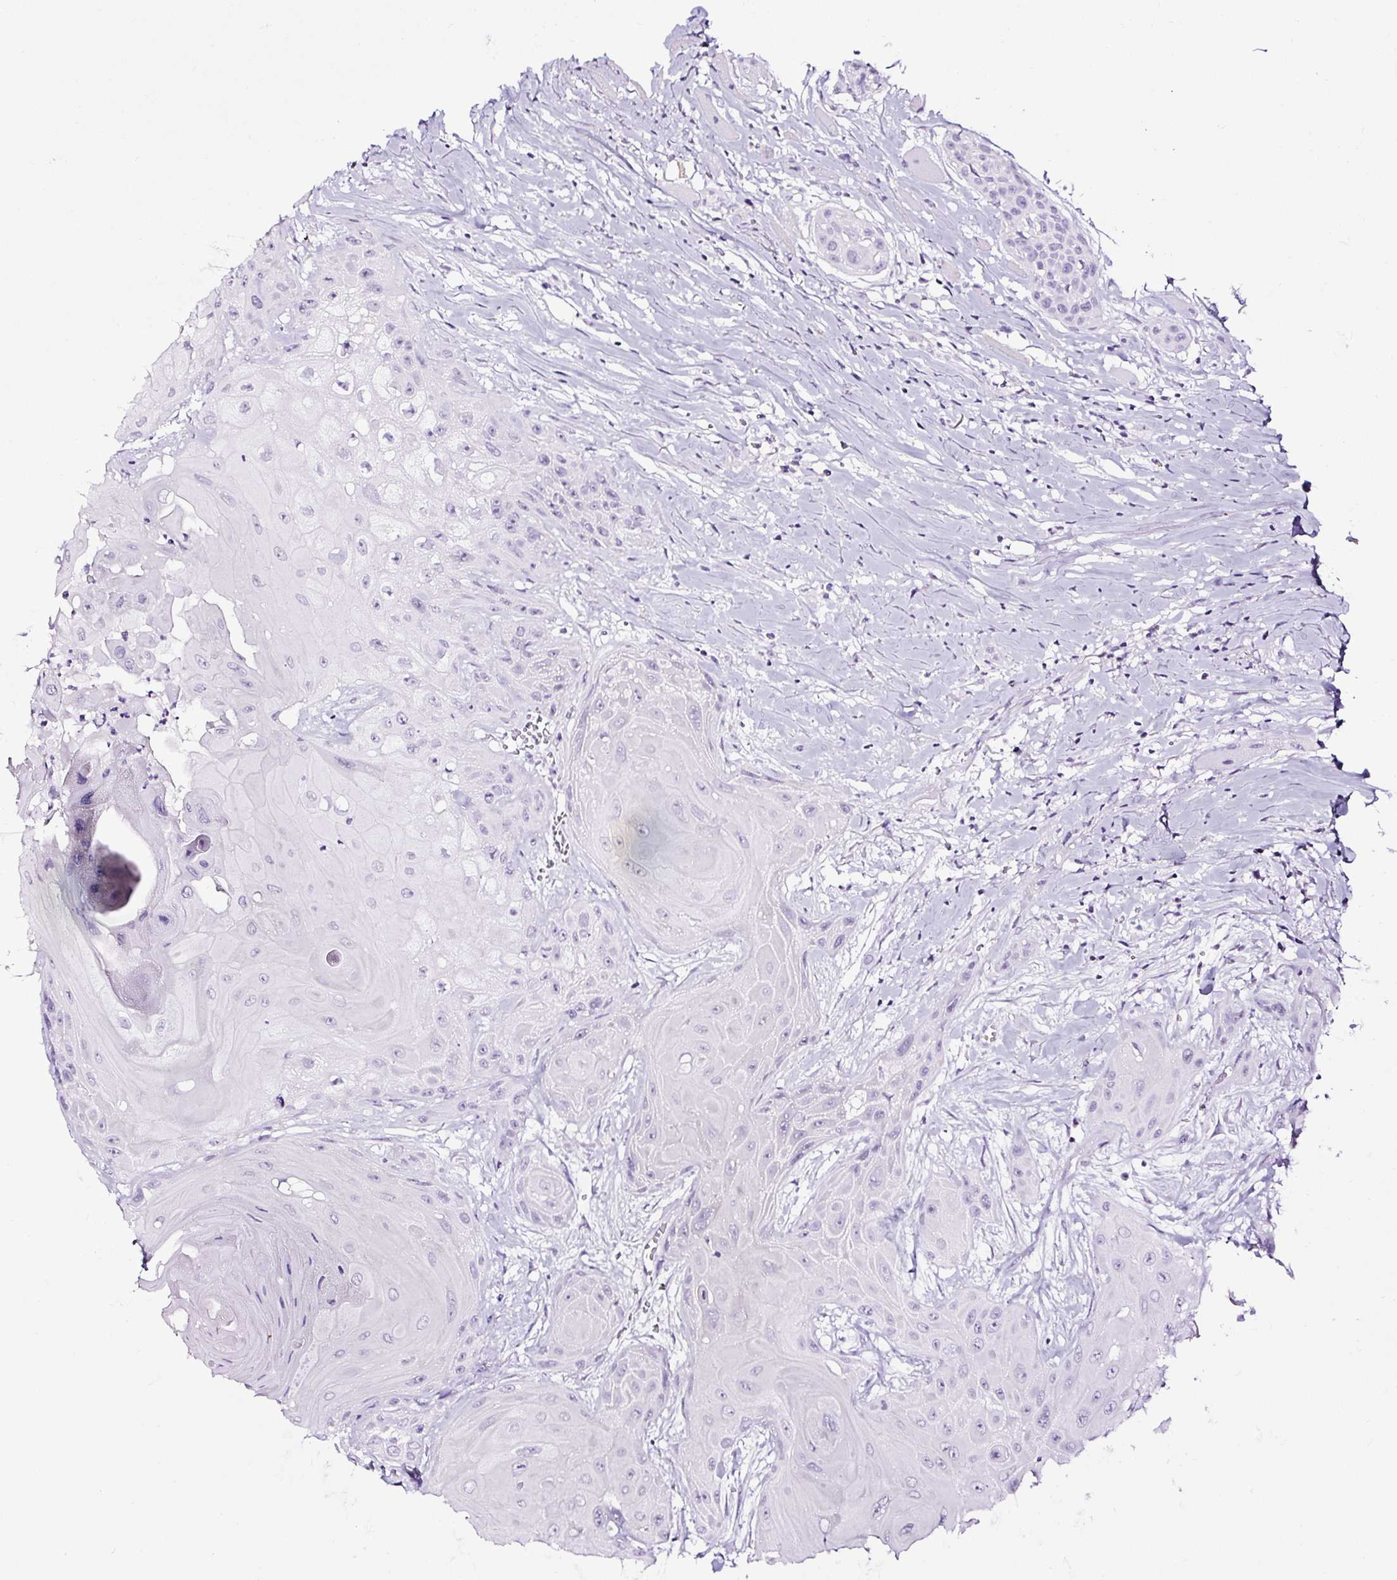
{"staining": {"intensity": "negative", "quantity": "none", "location": "none"}, "tissue": "head and neck cancer", "cell_type": "Tumor cells", "image_type": "cancer", "snomed": [{"axis": "morphology", "description": "Squamous cell carcinoma, NOS"}, {"axis": "topography", "description": "Head-Neck"}], "caption": "A photomicrograph of head and neck cancer stained for a protein reveals no brown staining in tumor cells.", "gene": "NPHS2", "patient": {"sex": "female", "age": 73}}